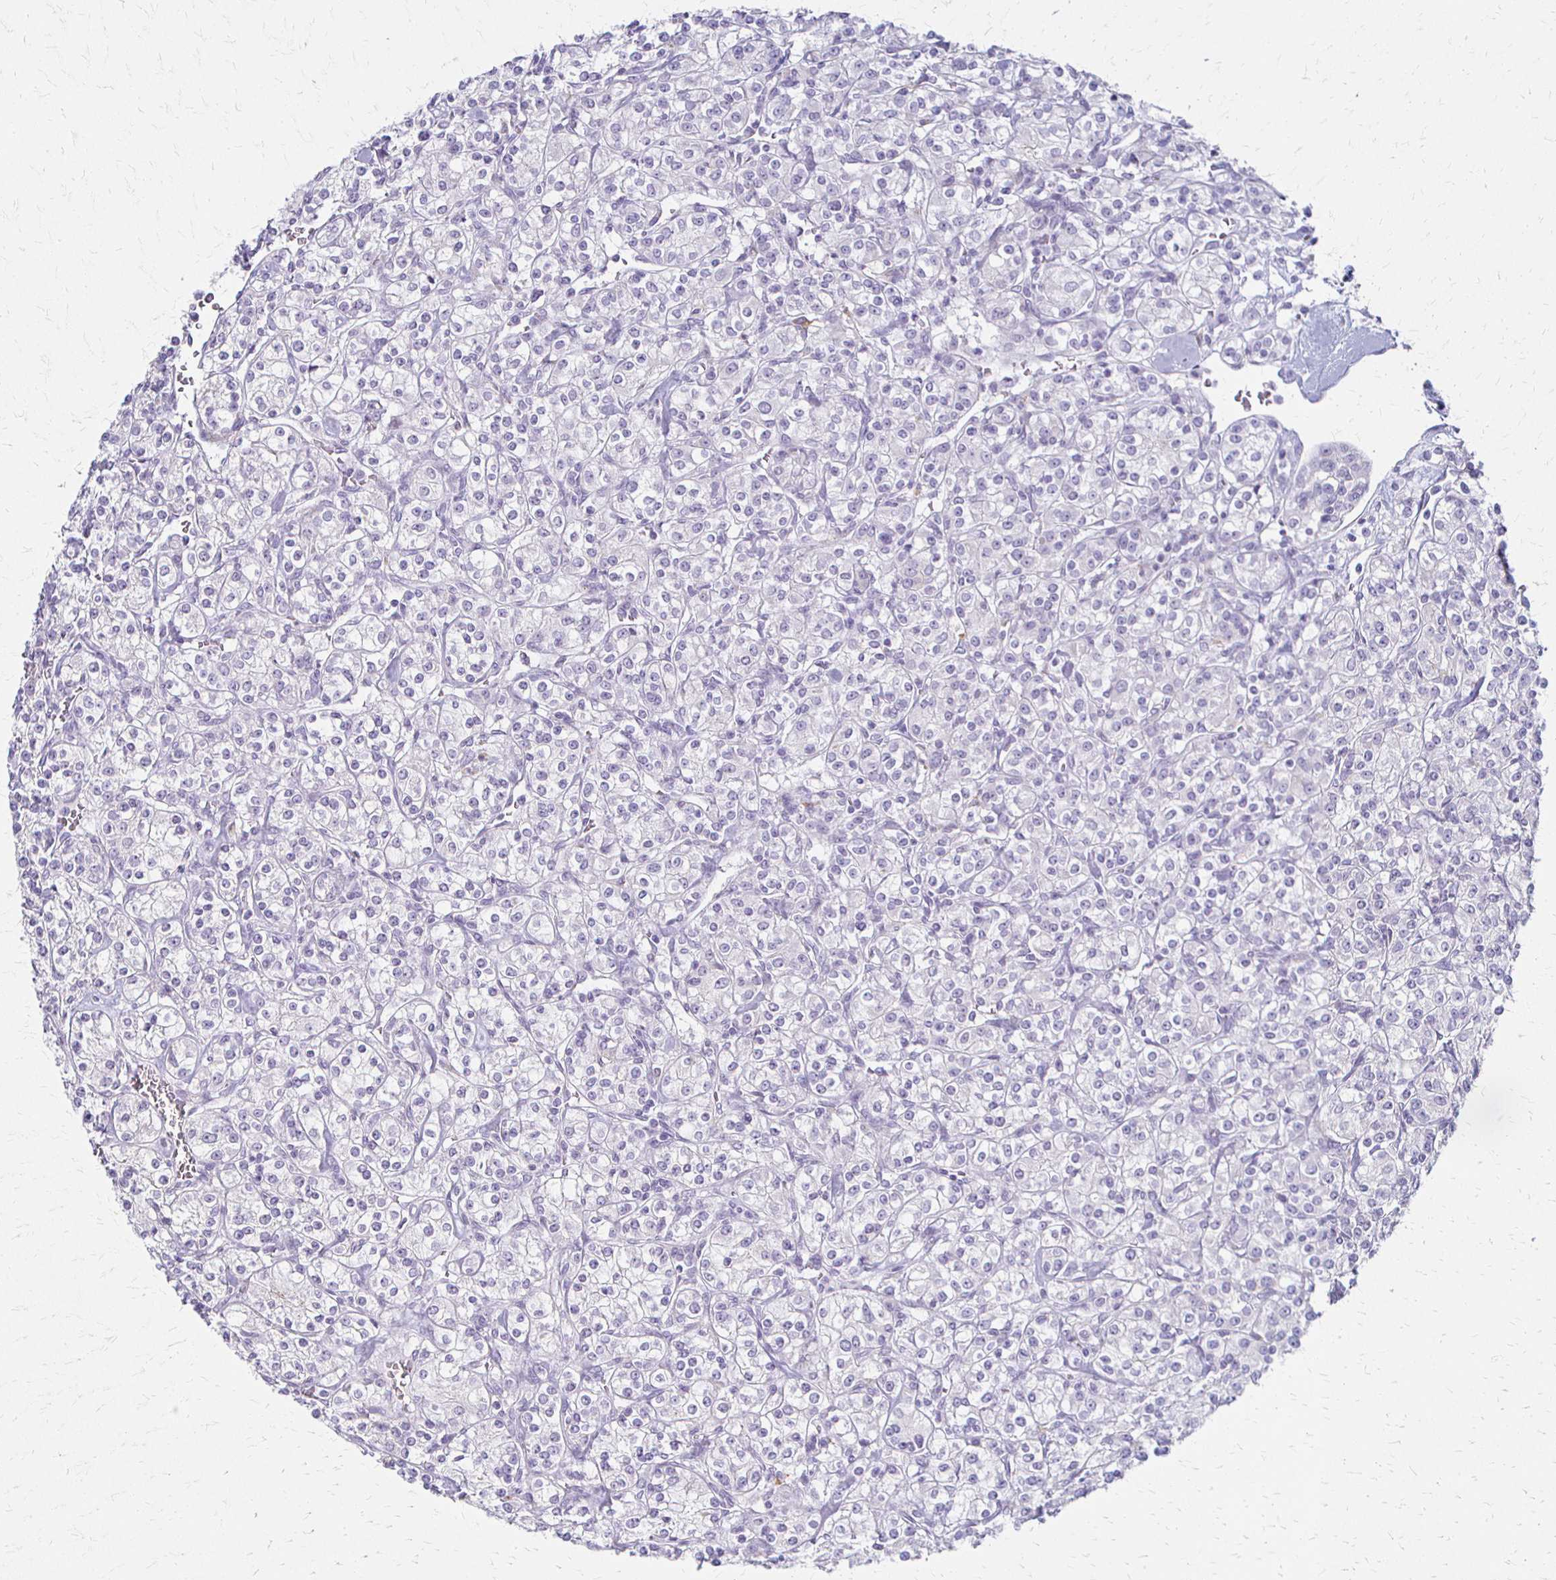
{"staining": {"intensity": "negative", "quantity": "none", "location": "none"}, "tissue": "renal cancer", "cell_type": "Tumor cells", "image_type": "cancer", "snomed": [{"axis": "morphology", "description": "Adenocarcinoma, NOS"}, {"axis": "topography", "description": "Kidney"}], "caption": "DAB (3,3'-diaminobenzidine) immunohistochemical staining of renal cancer (adenocarcinoma) shows no significant positivity in tumor cells. Brightfield microscopy of immunohistochemistry stained with DAB (brown) and hematoxylin (blue), captured at high magnification.", "gene": "ACP5", "patient": {"sex": "male", "age": 77}}